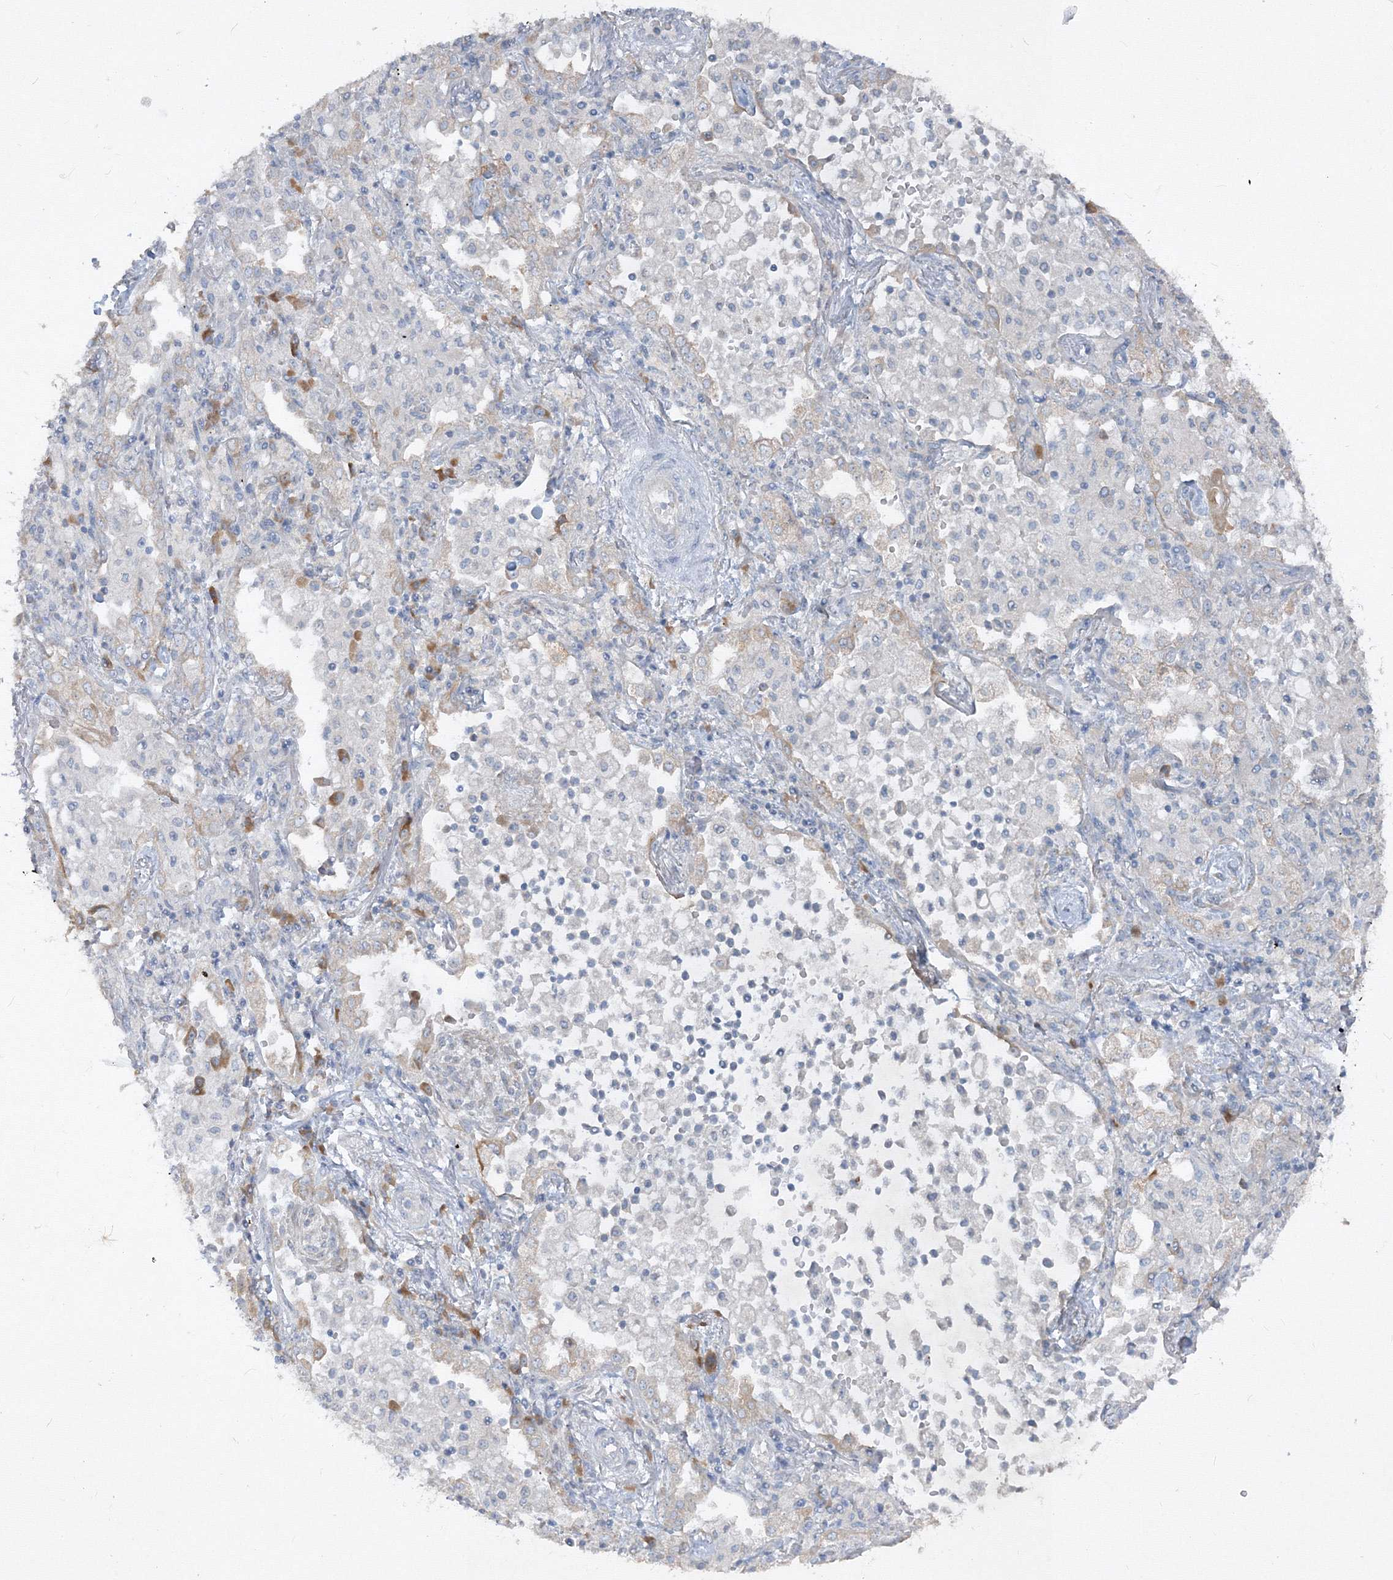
{"staining": {"intensity": "weak", "quantity": "<25%", "location": "cytoplasmic/membranous"}, "tissue": "lung cancer", "cell_type": "Tumor cells", "image_type": "cancer", "snomed": [{"axis": "morphology", "description": "Adenocarcinoma, NOS"}, {"axis": "topography", "description": "Lung"}], "caption": "DAB (3,3'-diaminobenzidine) immunohistochemical staining of human lung cancer reveals no significant expression in tumor cells.", "gene": "IFNAR1", "patient": {"sex": "female", "age": 70}}